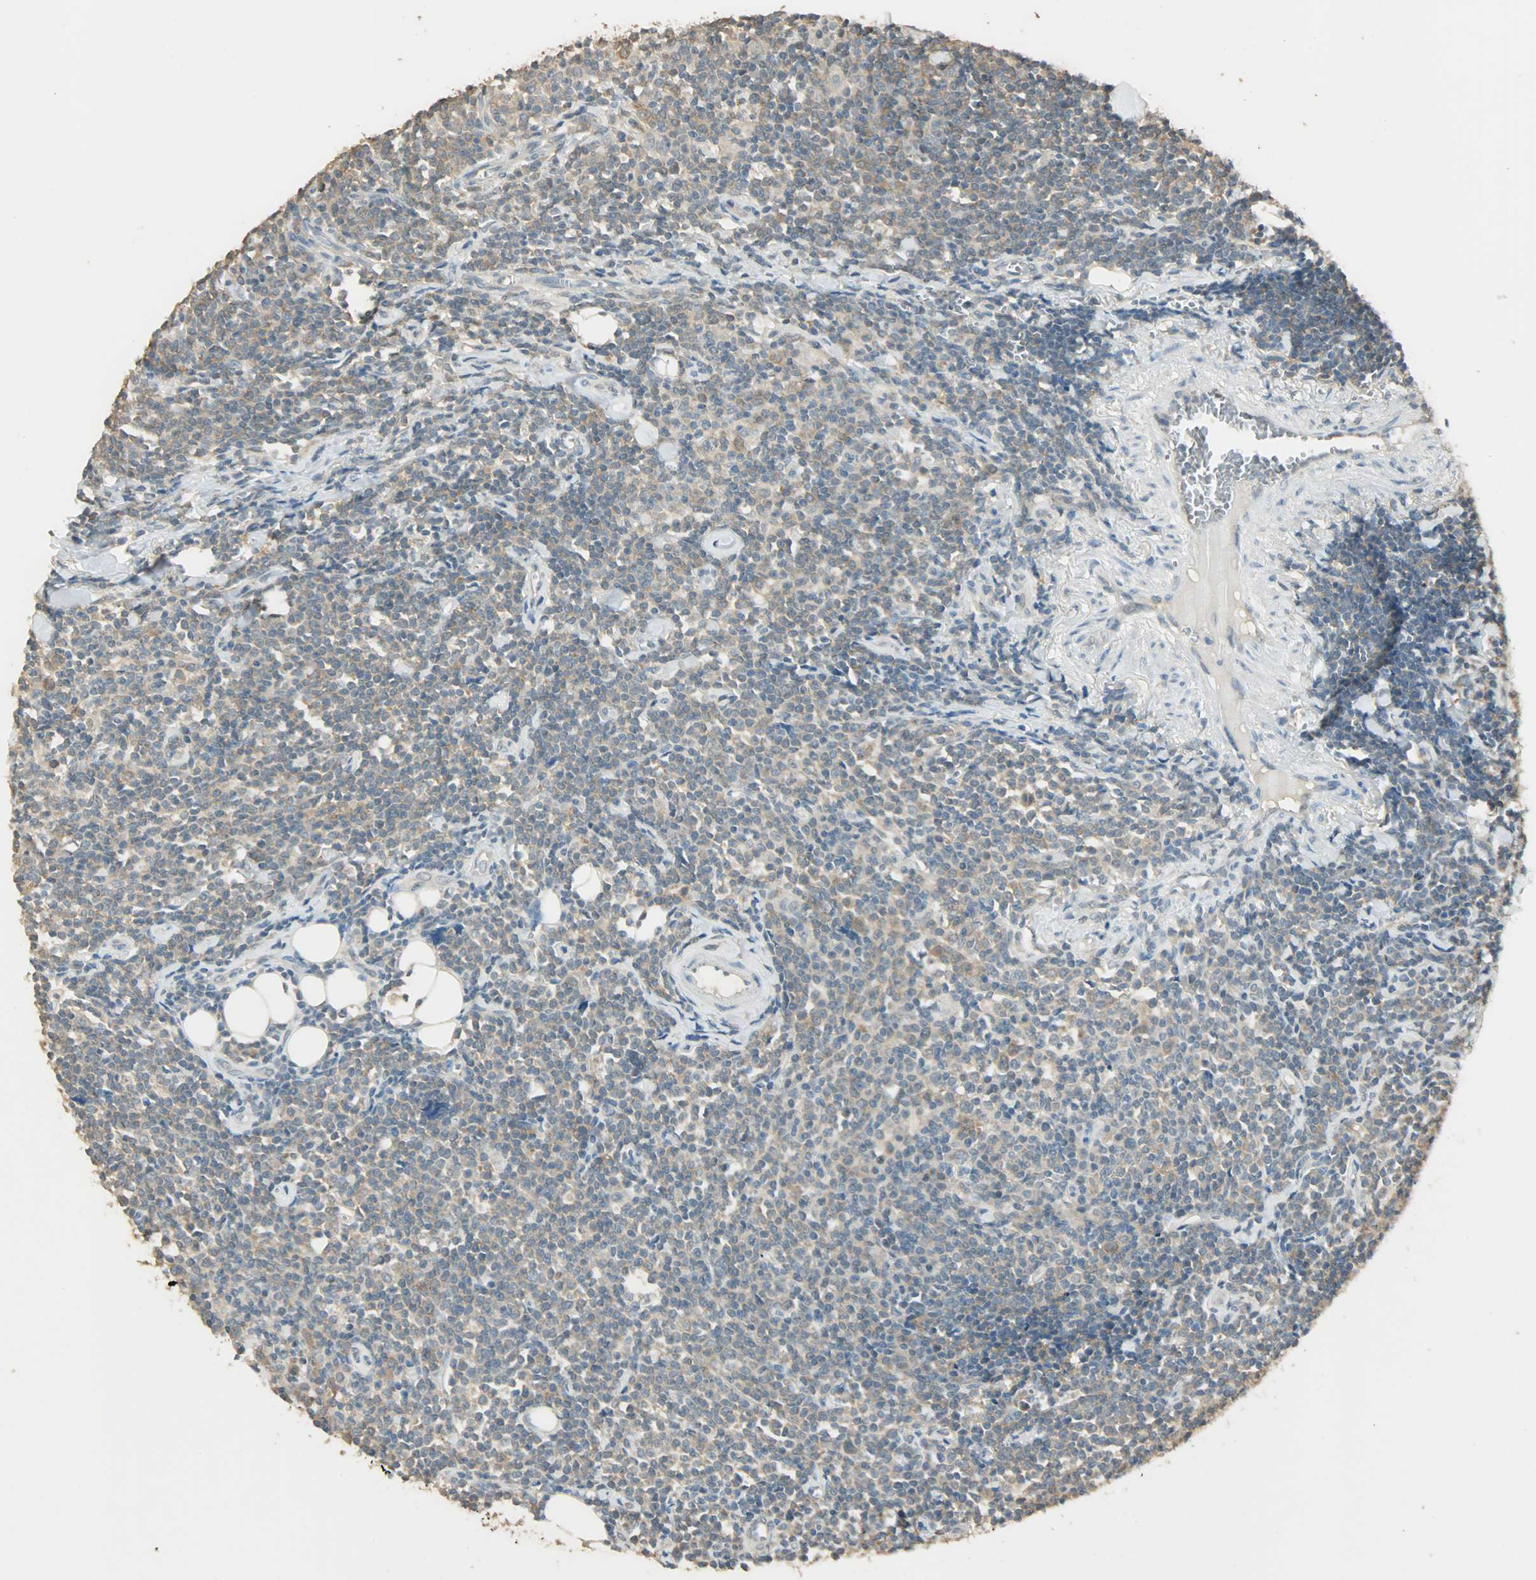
{"staining": {"intensity": "weak", "quantity": ">75%", "location": "cytoplasmic/membranous"}, "tissue": "lymphoma", "cell_type": "Tumor cells", "image_type": "cancer", "snomed": [{"axis": "morphology", "description": "Malignant lymphoma, non-Hodgkin's type, Low grade"}, {"axis": "topography", "description": "Soft tissue"}], "caption": "Tumor cells exhibit weak cytoplasmic/membranous expression in about >75% of cells in malignant lymphoma, non-Hodgkin's type (low-grade).", "gene": "PRMT5", "patient": {"sex": "male", "age": 92}}